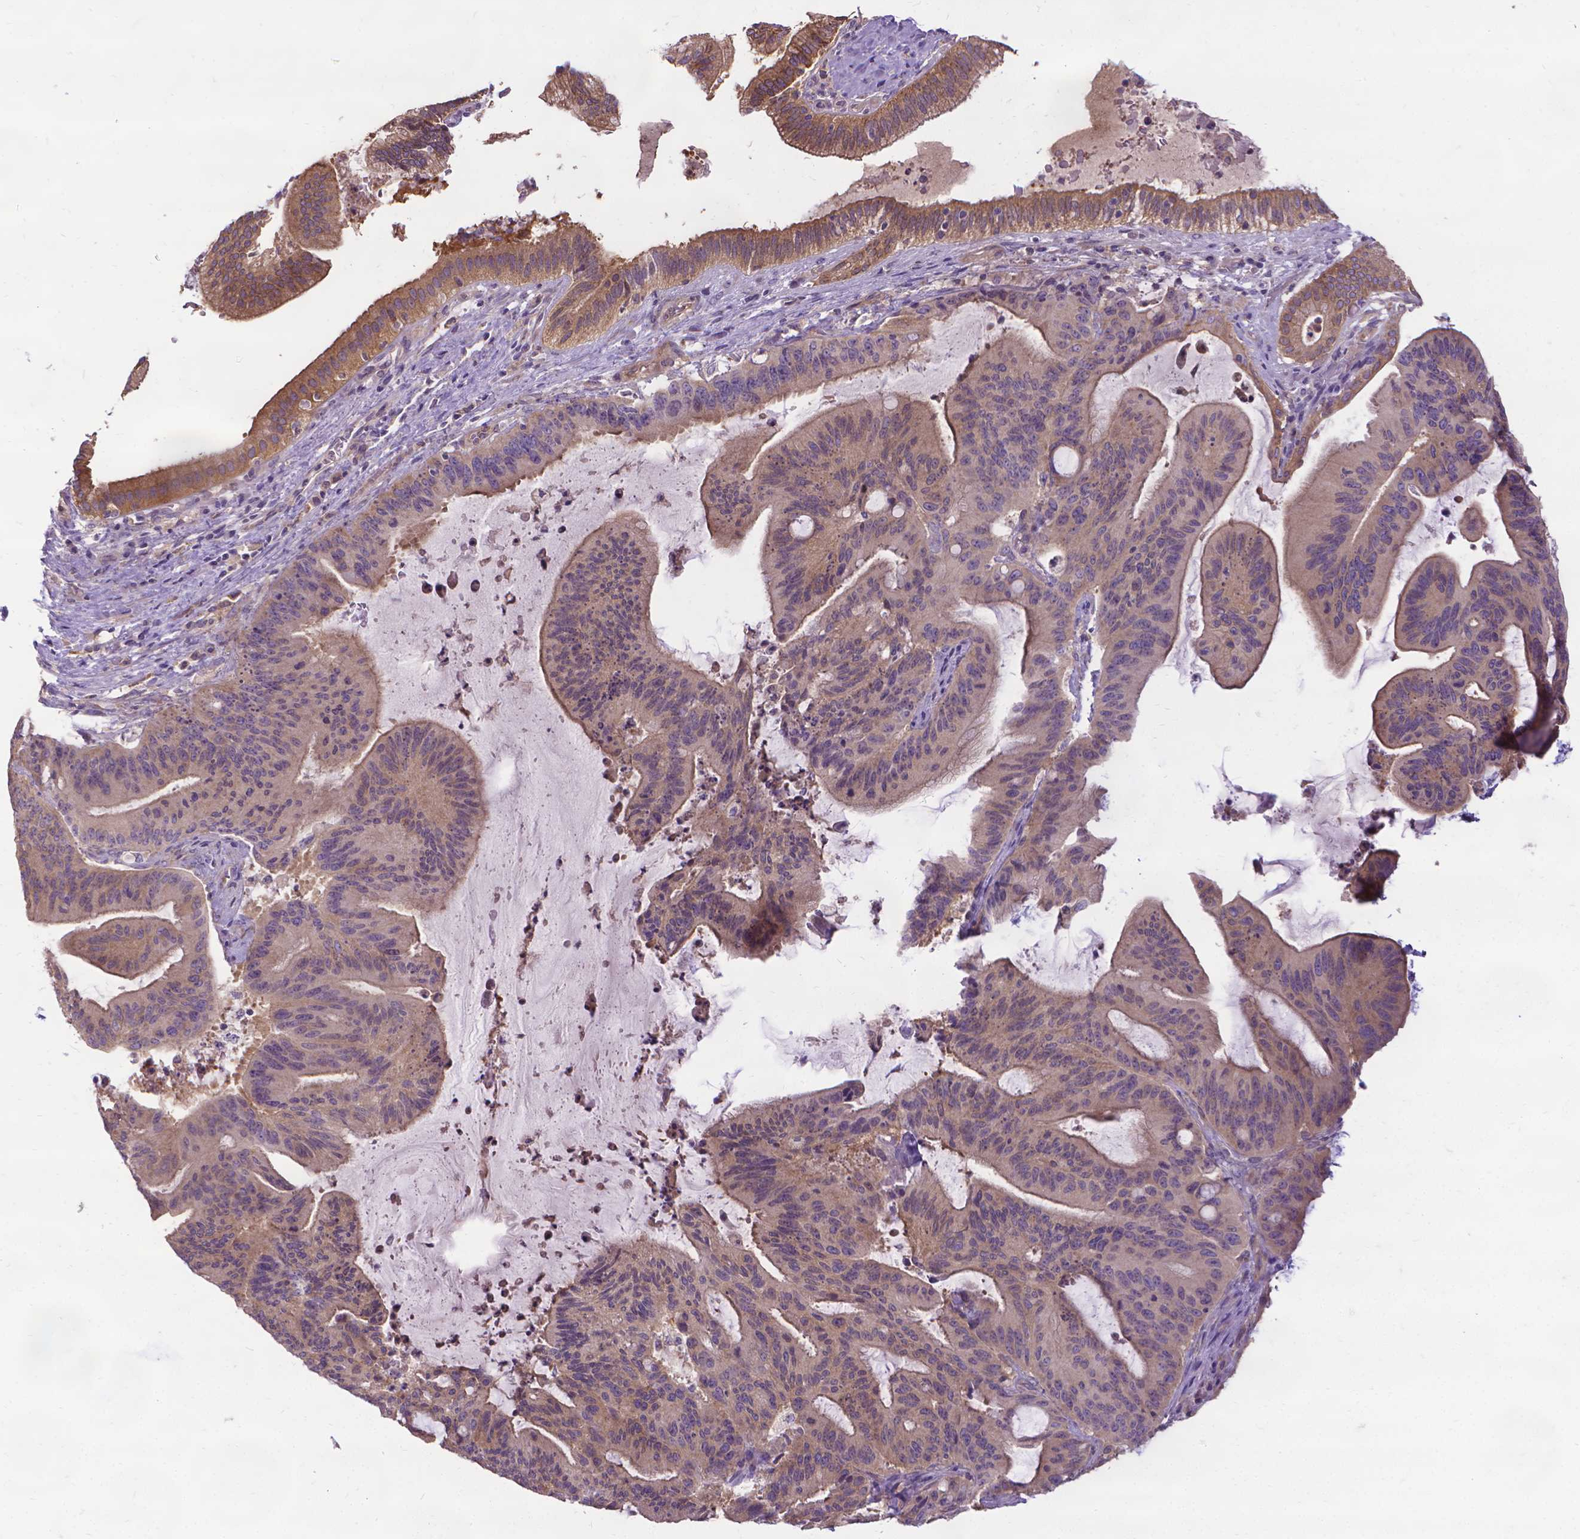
{"staining": {"intensity": "moderate", "quantity": "<25%", "location": "cytoplasmic/membranous"}, "tissue": "liver cancer", "cell_type": "Tumor cells", "image_type": "cancer", "snomed": [{"axis": "morphology", "description": "Cholangiocarcinoma"}, {"axis": "topography", "description": "Liver"}], "caption": "Cholangiocarcinoma (liver) was stained to show a protein in brown. There is low levels of moderate cytoplasmic/membranous positivity in about <25% of tumor cells.", "gene": "CFAP299", "patient": {"sex": "female", "age": 73}}